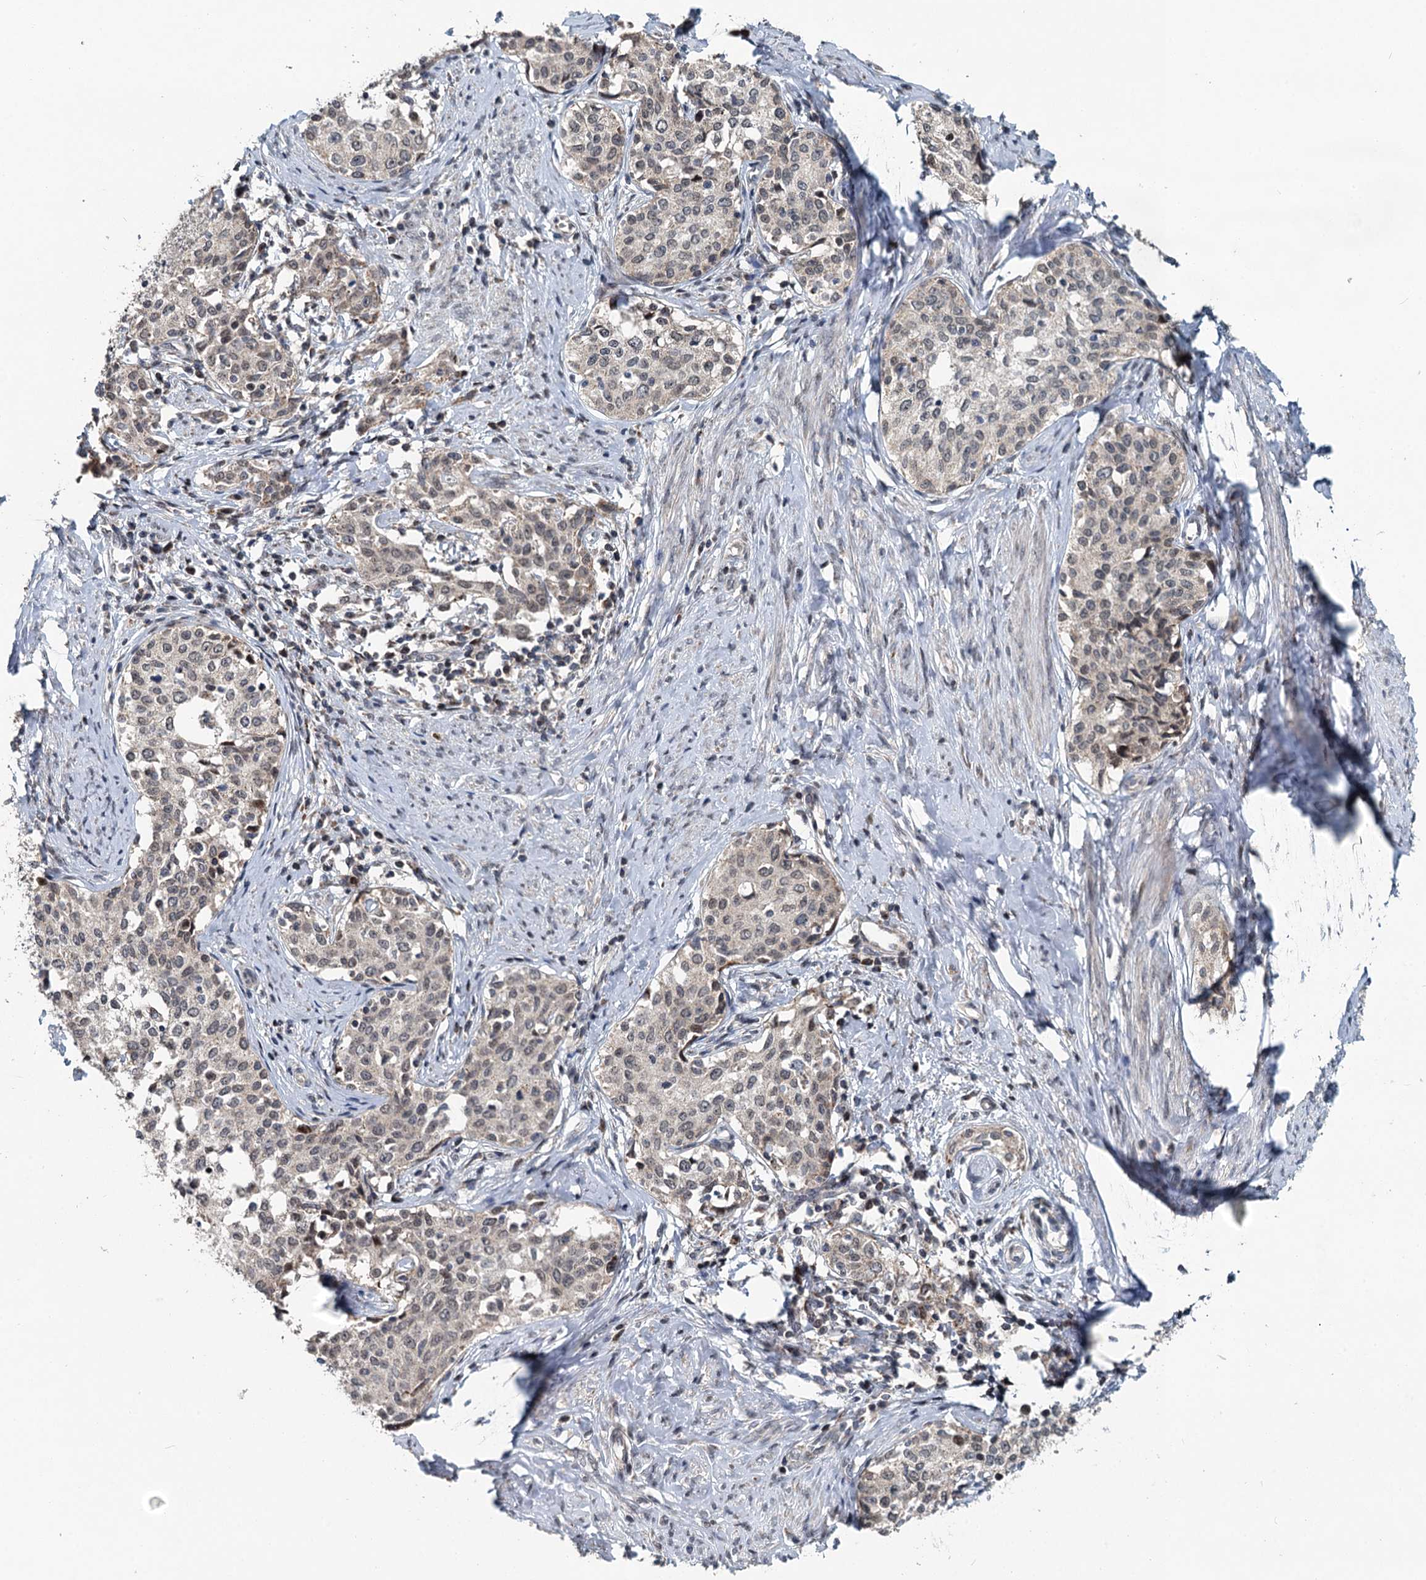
{"staining": {"intensity": "moderate", "quantity": "<25%", "location": "cytoplasmic/membranous"}, "tissue": "cervical cancer", "cell_type": "Tumor cells", "image_type": "cancer", "snomed": [{"axis": "morphology", "description": "Squamous cell carcinoma, NOS"}, {"axis": "morphology", "description": "Adenocarcinoma, NOS"}, {"axis": "topography", "description": "Cervix"}], "caption": "Immunohistochemical staining of human adenocarcinoma (cervical) reveals low levels of moderate cytoplasmic/membranous staining in approximately <25% of tumor cells.", "gene": "RITA1", "patient": {"sex": "female", "age": 52}}